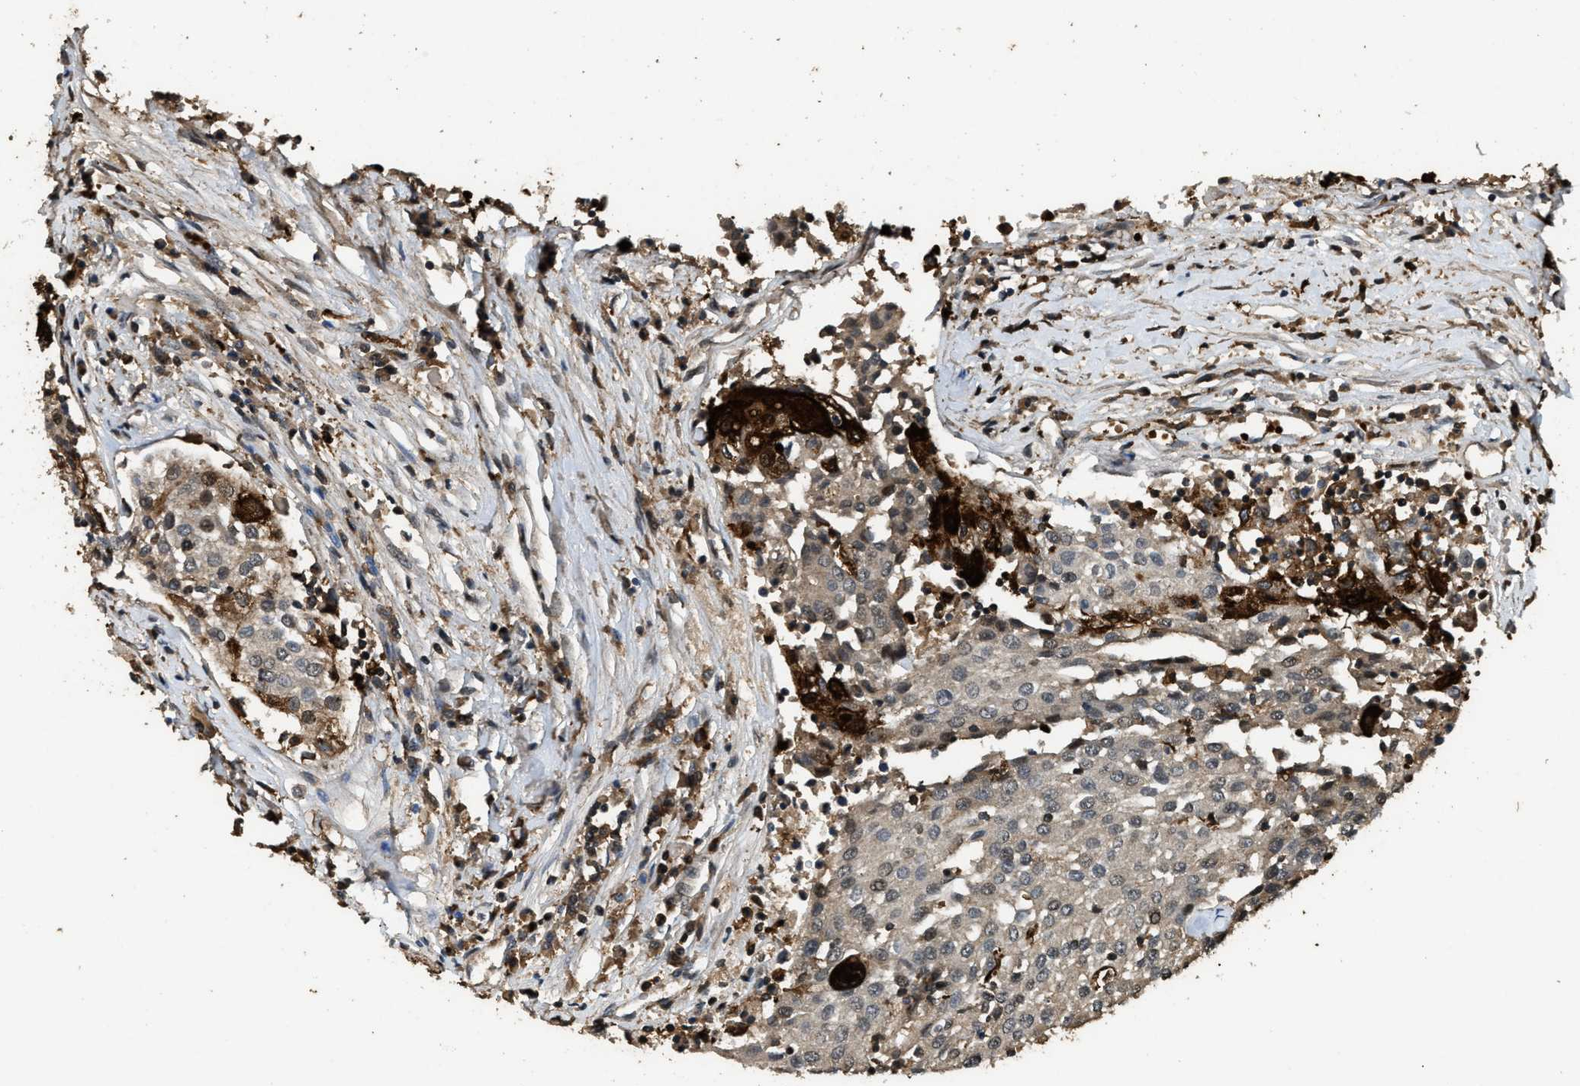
{"staining": {"intensity": "weak", "quantity": "<25%", "location": "cytoplasmic/membranous"}, "tissue": "urothelial cancer", "cell_type": "Tumor cells", "image_type": "cancer", "snomed": [{"axis": "morphology", "description": "Urothelial carcinoma, High grade"}, {"axis": "topography", "description": "Urinary bladder"}], "caption": "DAB immunohistochemical staining of urothelial cancer displays no significant positivity in tumor cells. (Immunohistochemistry (ihc), brightfield microscopy, high magnification).", "gene": "RNF141", "patient": {"sex": "female", "age": 85}}